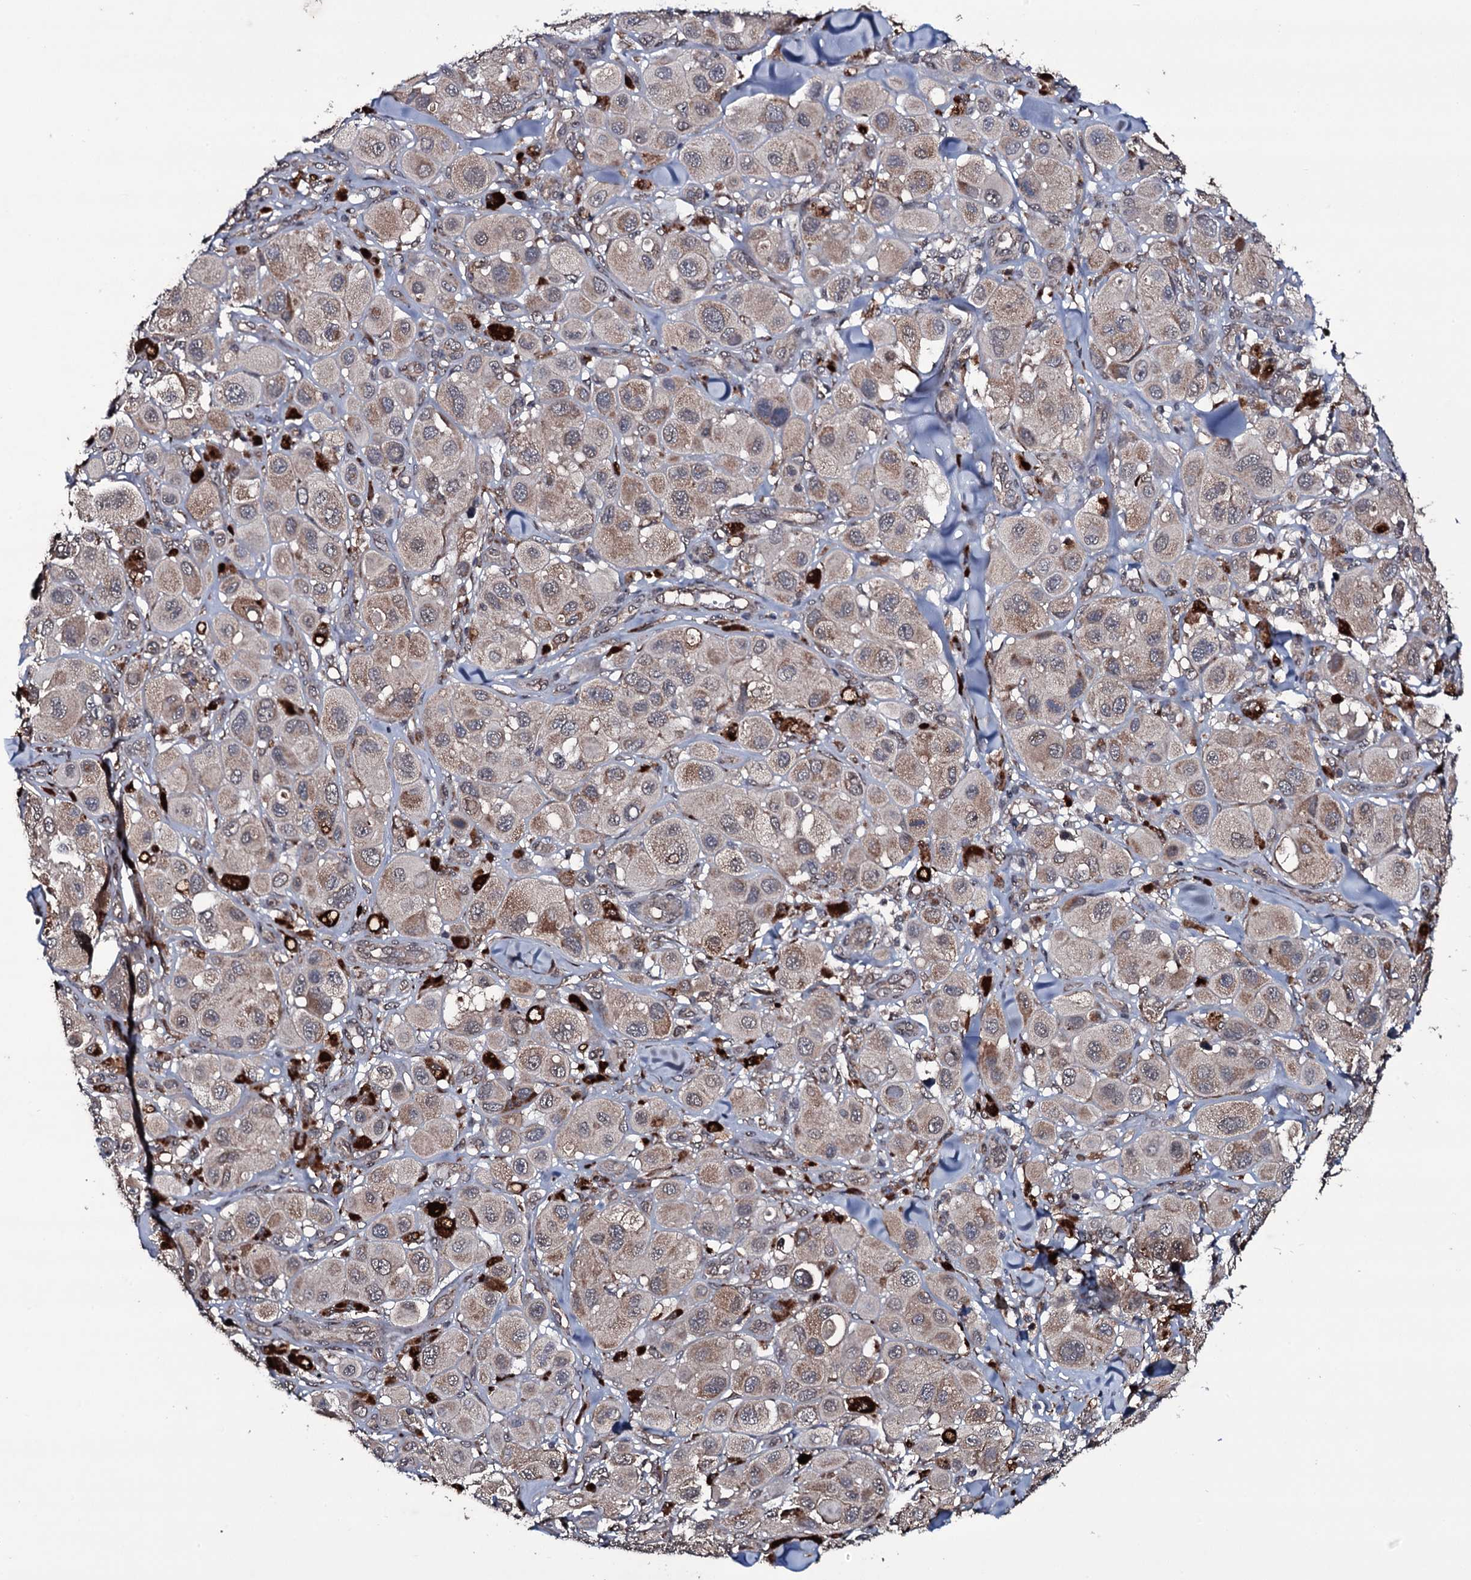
{"staining": {"intensity": "weak", "quantity": "25%-75%", "location": "cytoplasmic/membranous"}, "tissue": "melanoma", "cell_type": "Tumor cells", "image_type": "cancer", "snomed": [{"axis": "morphology", "description": "Malignant melanoma, Metastatic site"}, {"axis": "topography", "description": "Skin"}], "caption": "IHC histopathology image of human malignant melanoma (metastatic site) stained for a protein (brown), which demonstrates low levels of weak cytoplasmic/membranous expression in approximately 25%-75% of tumor cells.", "gene": "MRPS31", "patient": {"sex": "male", "age": 41}}